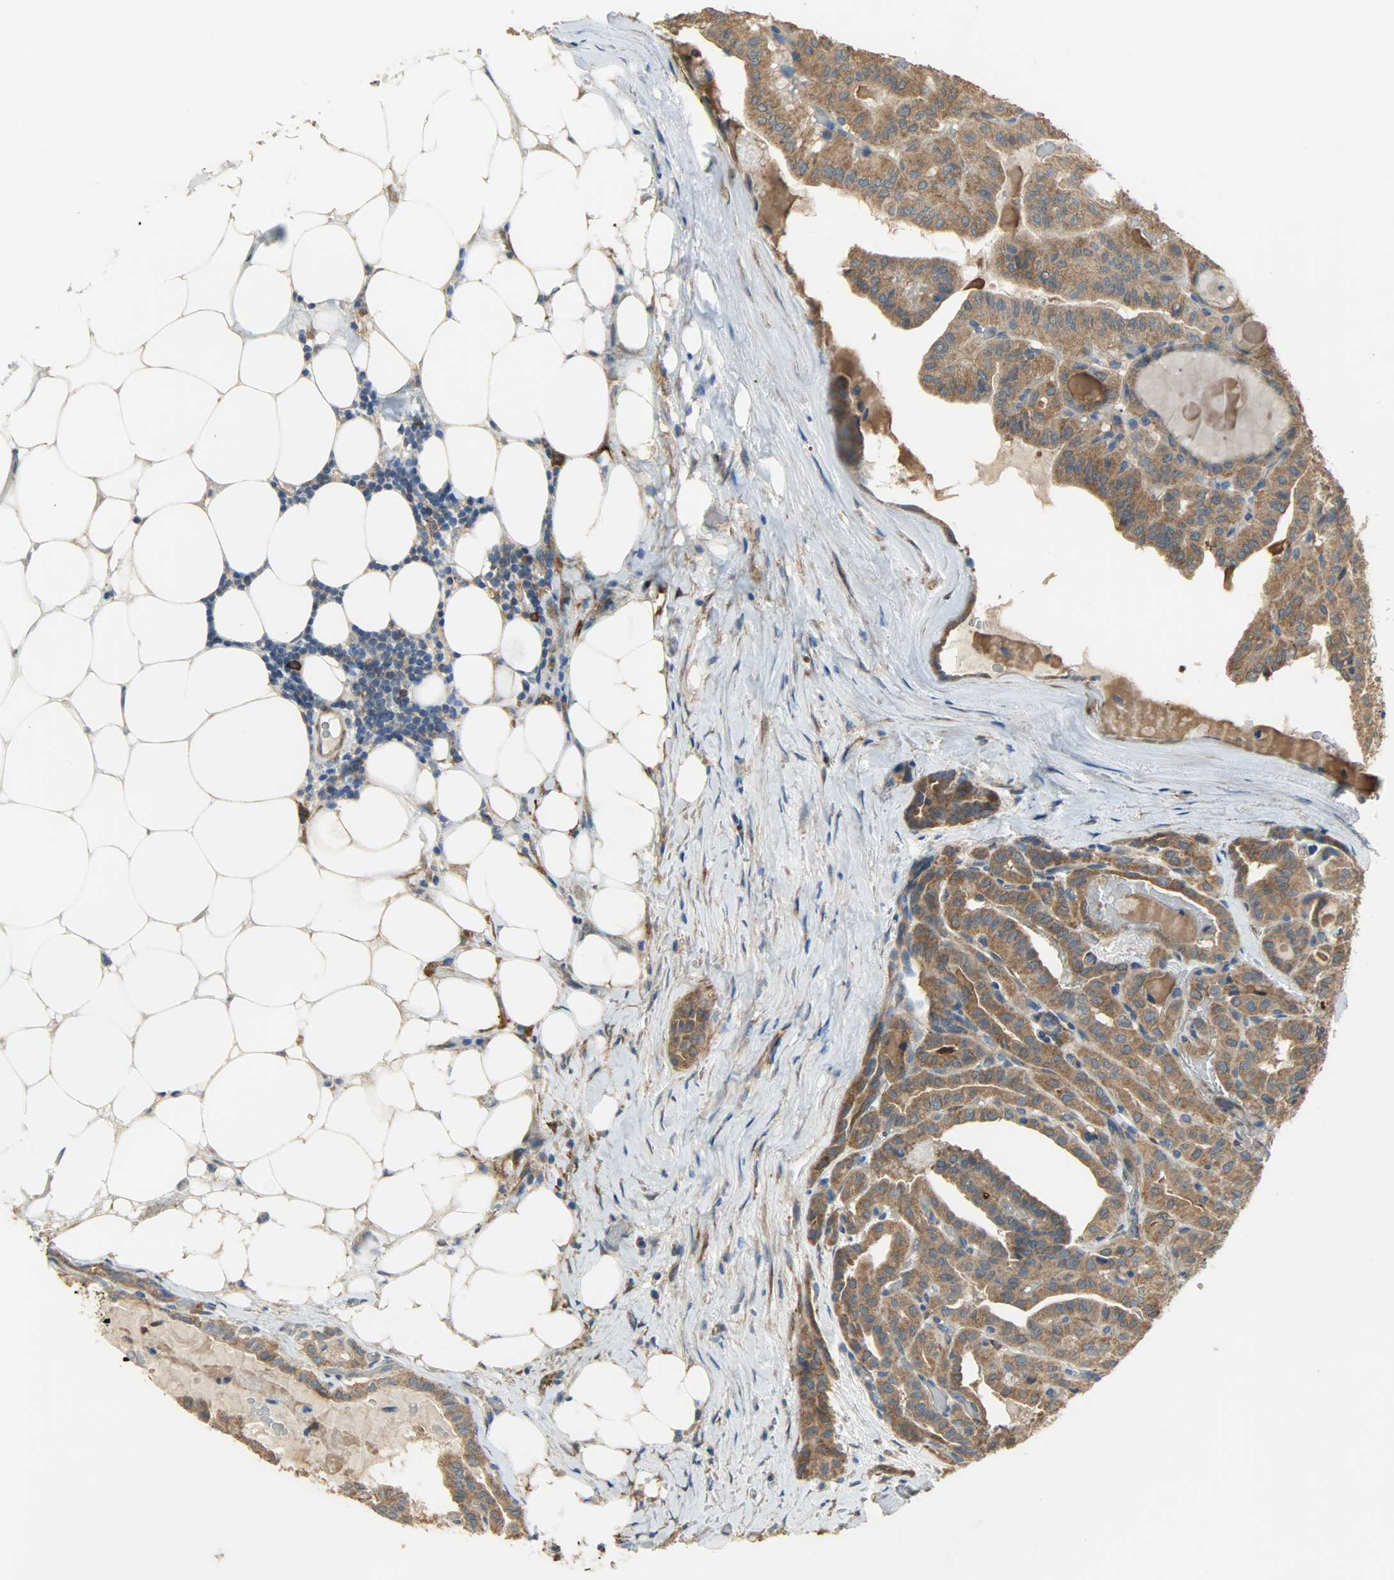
{"staining": {"intensity": "strong", "quantity": ">75%", "location": "cytoplasmic/membranous"}, "tissue": "thyroid cancer", "cell_type": "Tumor cells", "image_type": "cancer", "snomed": [{"axis": "morphology", "description": "Papillary adenocarcinoma, NOS"}, {"axis": "topography", "description": "Thyroid gland"}], "caption": "Immunohistochemical staining of human thyroid papillary adenocarcinoma demonstrates strong cytoplasmic/membranous protein staining in about >75% of tumor cells.", "gene": "C1orf198", "patient": {"sex": "male", "age": 77}}